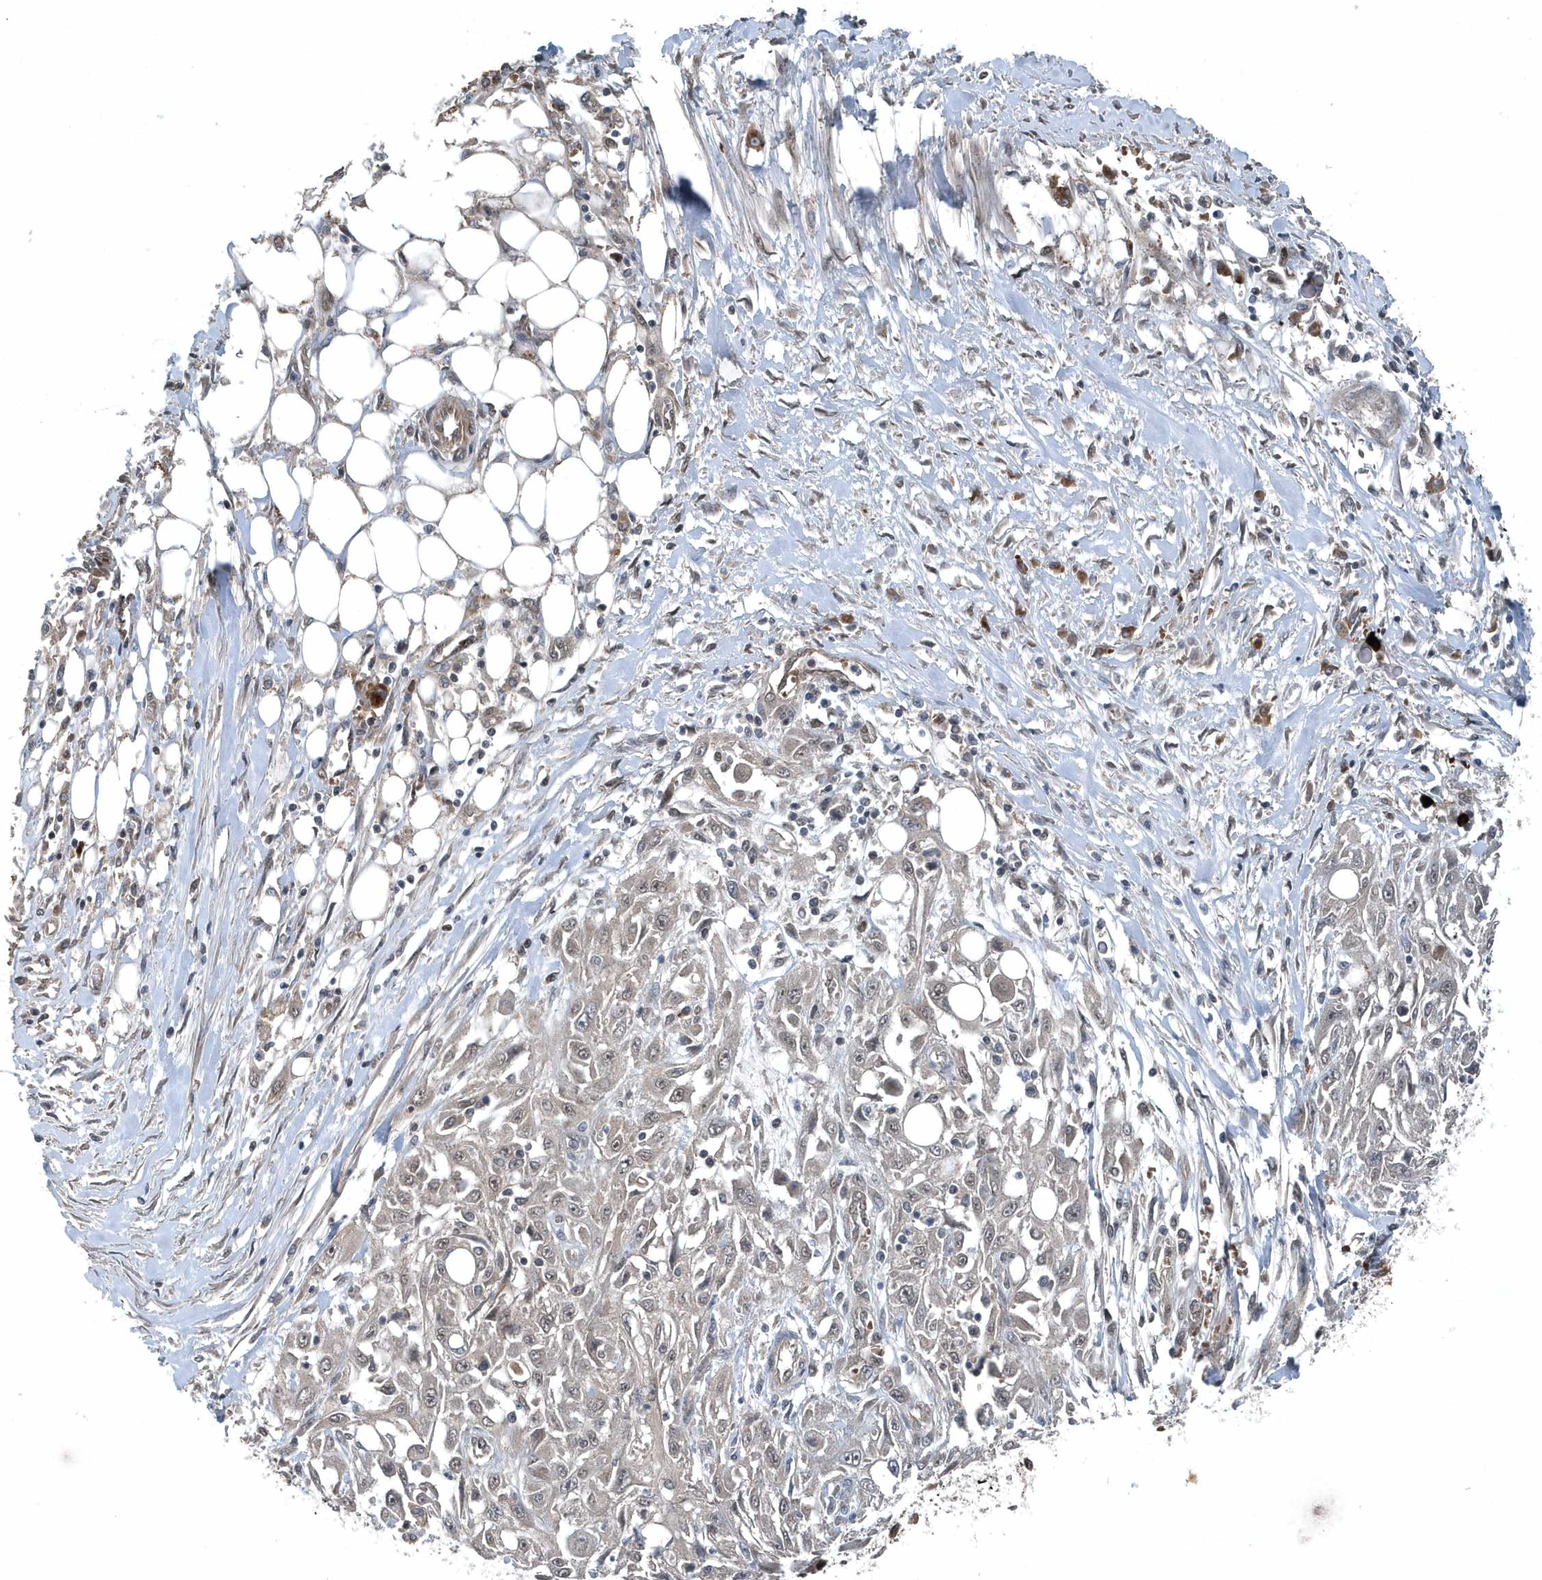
{"staining": {"intensity": "negative", "quantity": "none", "location": "none"}, "tissue": "skin cancer", "cell_type": "Tumor cells", "image_type": "cancer", "snomed": [{"axis": "morphology", "description": "Squamous cell carcinoma, NOS"}, {"axis": "morphology", "description": "Squamous cell carcinoma, metastatic, NOS"}, {"axis": "topography", "description": "Skin"}, {"axis": "topography", "description": "Lymph node"}], "caption": "DAB (3,3'-diaminobenzidine) immunohistochemical staining of skin squamous cell carcinoma reveals no significant expression in tumor cells.", "gene": "QTRT2", "patient": {"sex": "male", "age": 75}}